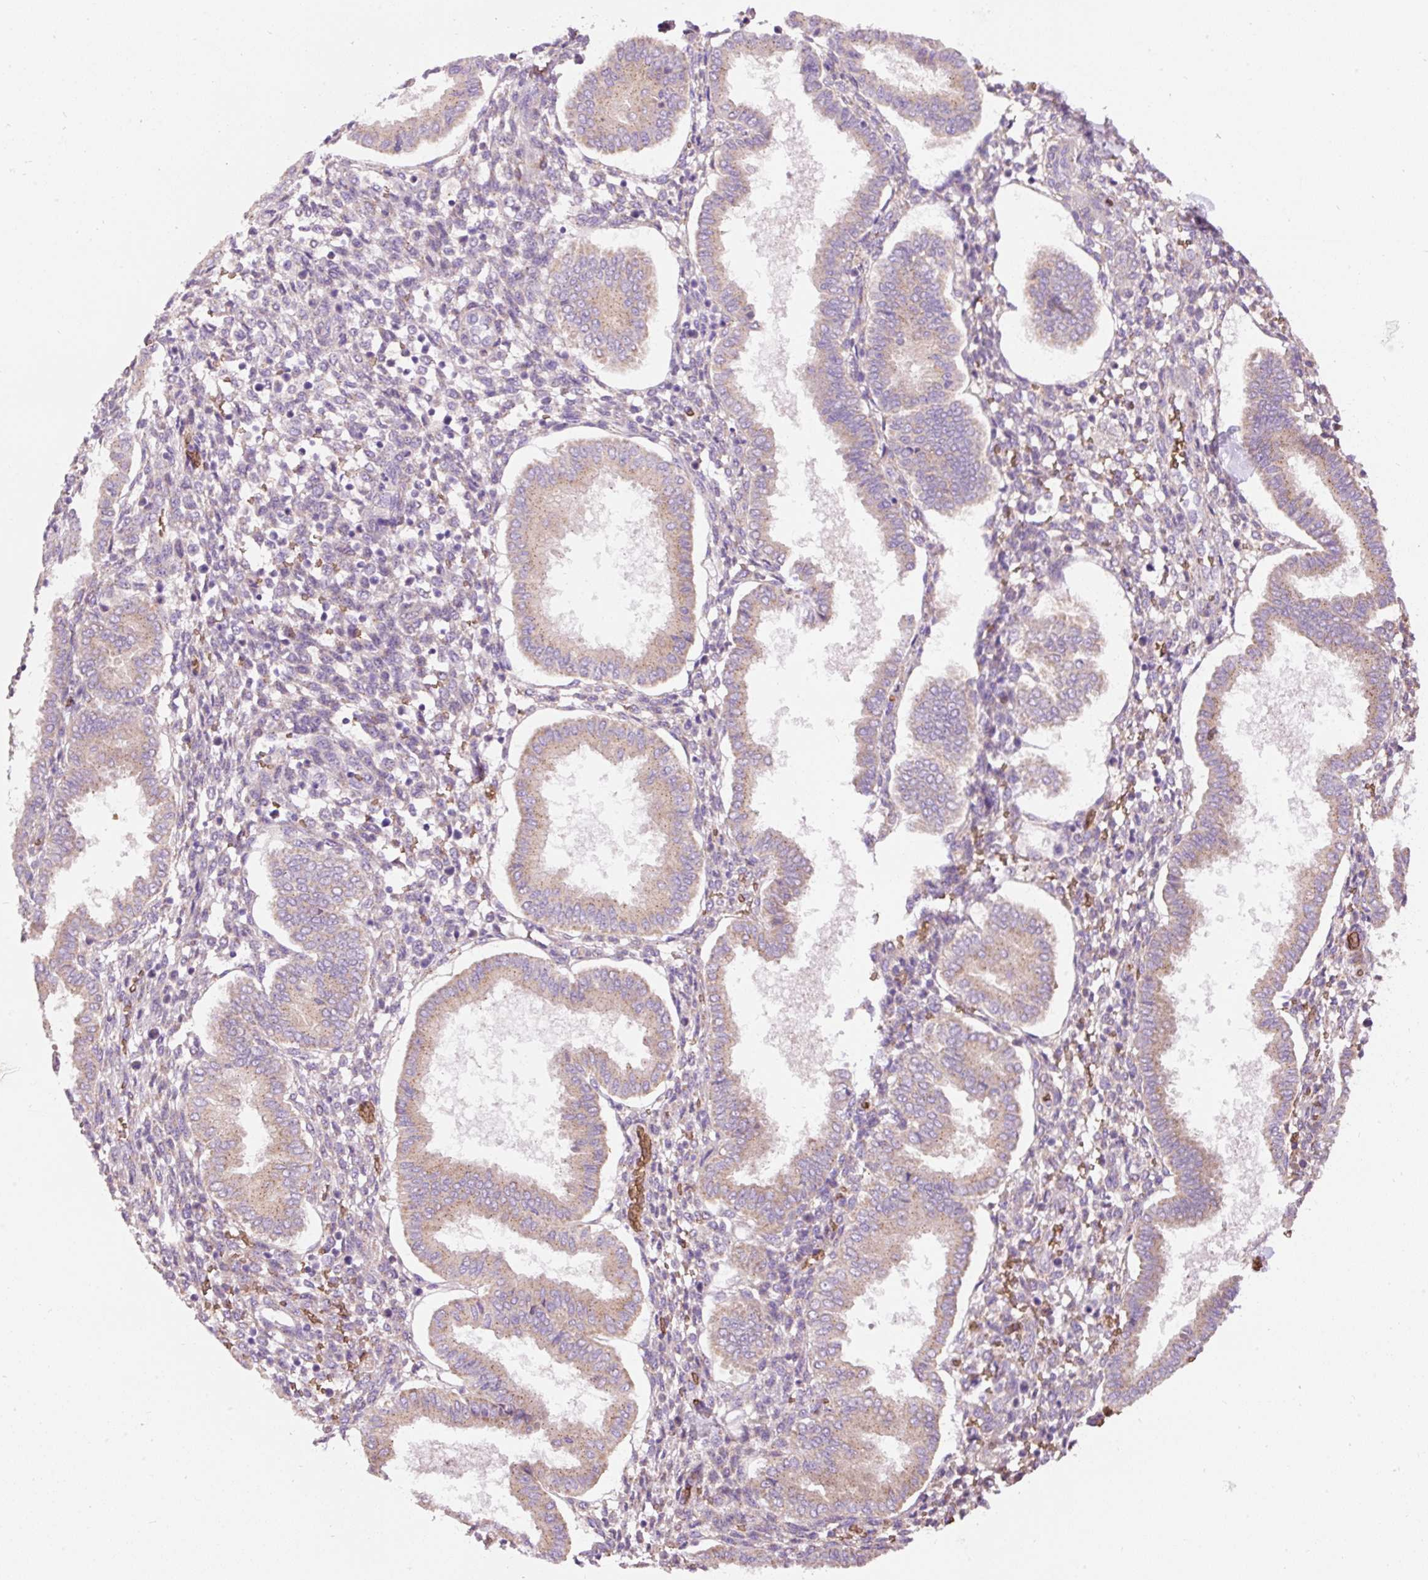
{"staining": {"intensity": "negative", "quantity": "none", "location": "none"}, "tissue": "endometrium", "cell_type": "Cells in endometrial stroma", "image_type": "normal", "snomed": [{"axis": "morphology", "description": "Normal tissue, NOS"}, {"axis": "topography", "description": "Endometrium"}], "caption": "The photomicrograph displays no staining of cells in endometrial stroma in unremarkable endometrium.", "gene": "PRRC2A", "patient": {"sex": "female", "age": 24}}